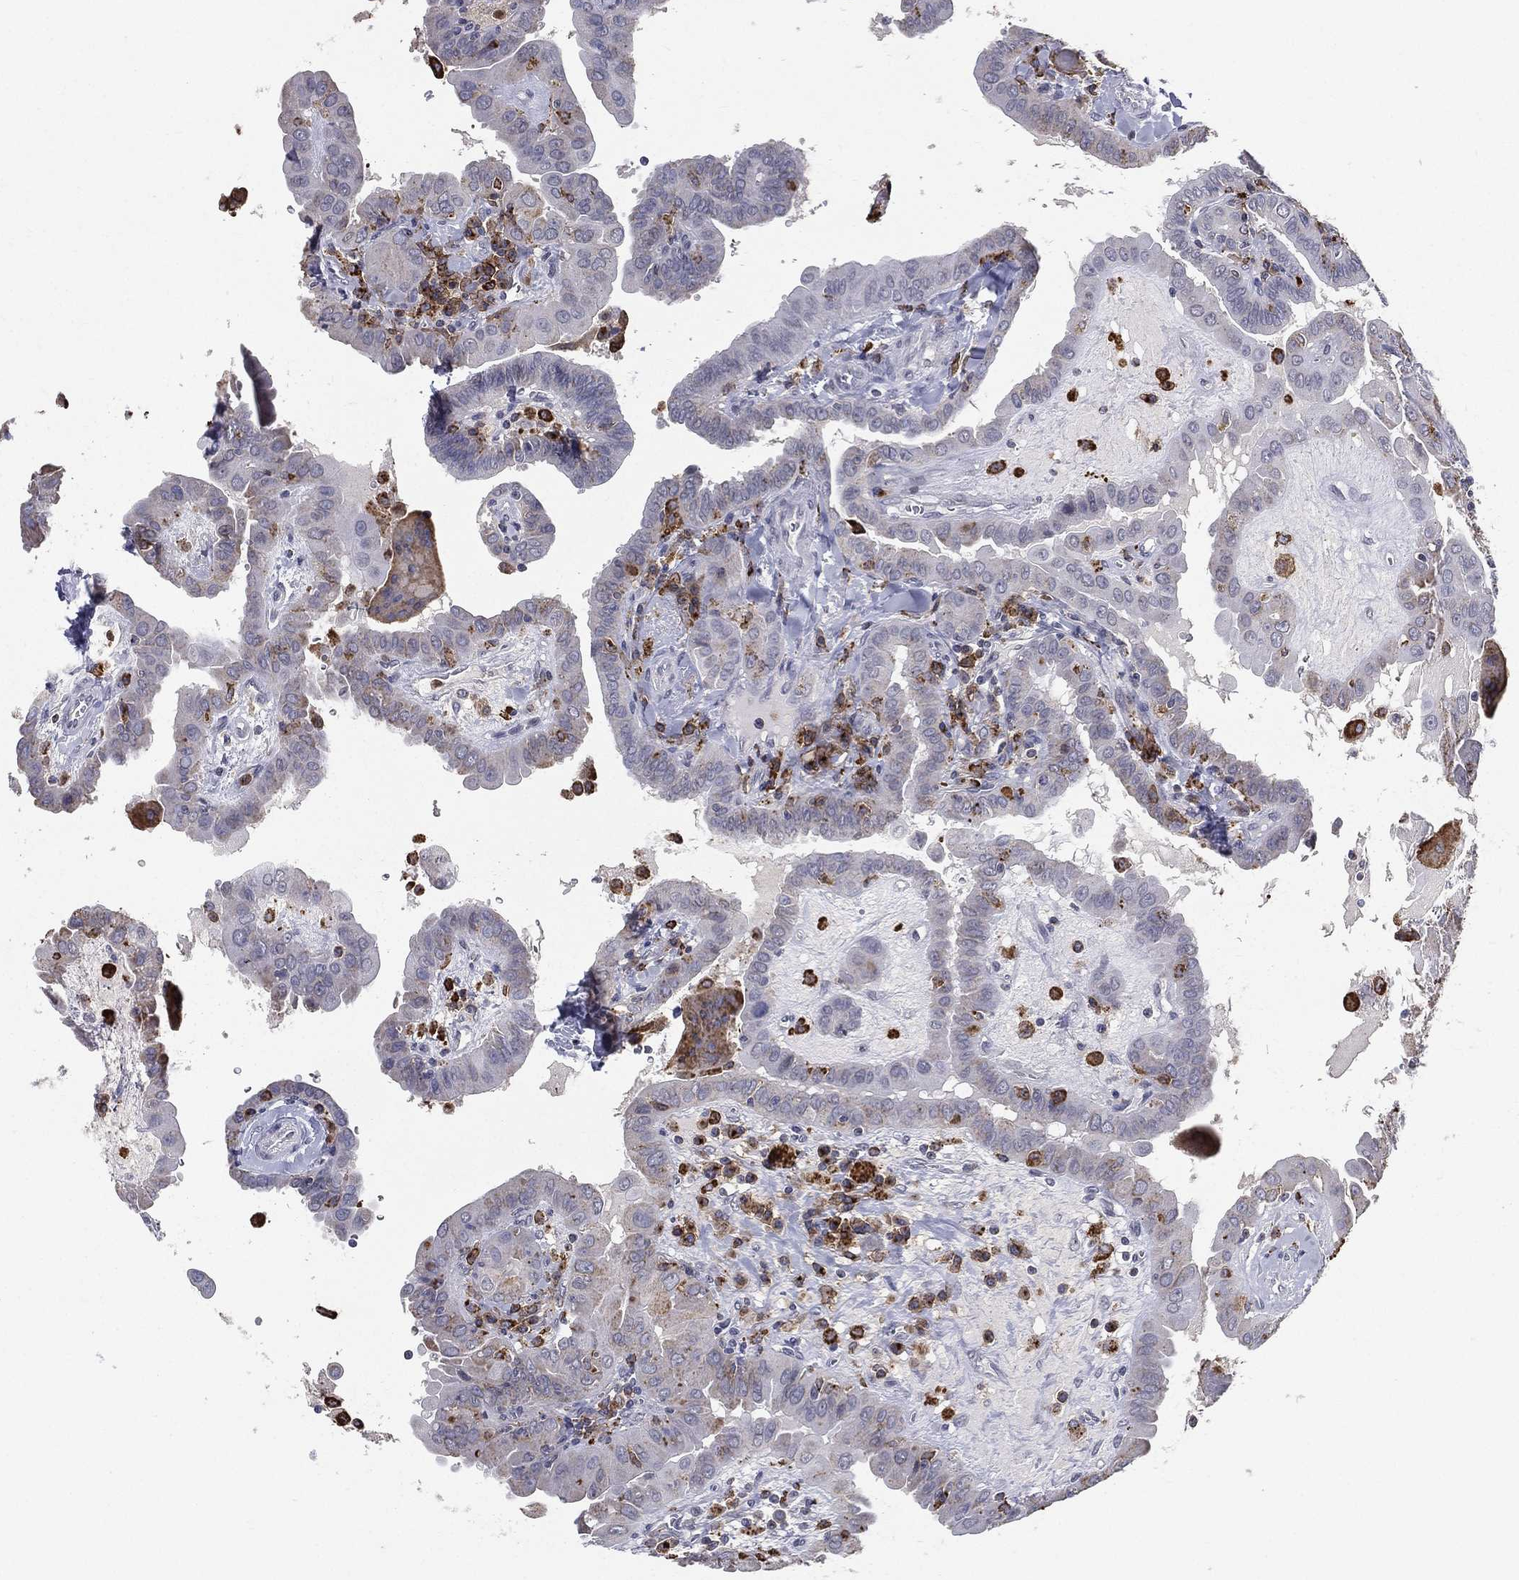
{"staining": {"intensity": "weak", "quantity": "25%-75%", "location": "cytoplasmic/membranous"}, "tissue": "thyroid cancer", "cell_type": "Tumor cells", "image_type": "cancer", "snomed": [{"axis": "morphology", "description": "Papillary adenocarcinoma, NOS"}, {"axis": "topography", "description": "Thyroid gland"}], "caption": "Immunohistochemistry (IHC) micrograph of neoplastic tissue: papillary adenocarcinoma (thyroid) stained using immunohistochemistry (IHC) displays low levels of weak protein expression localized specifically in the cytoplasmic/membranous of tumor cells, appearing as a cytoplasmic/membranous brown color.", "gene": "EVI2B", "patient": {"sex": "female", "age": 37}}